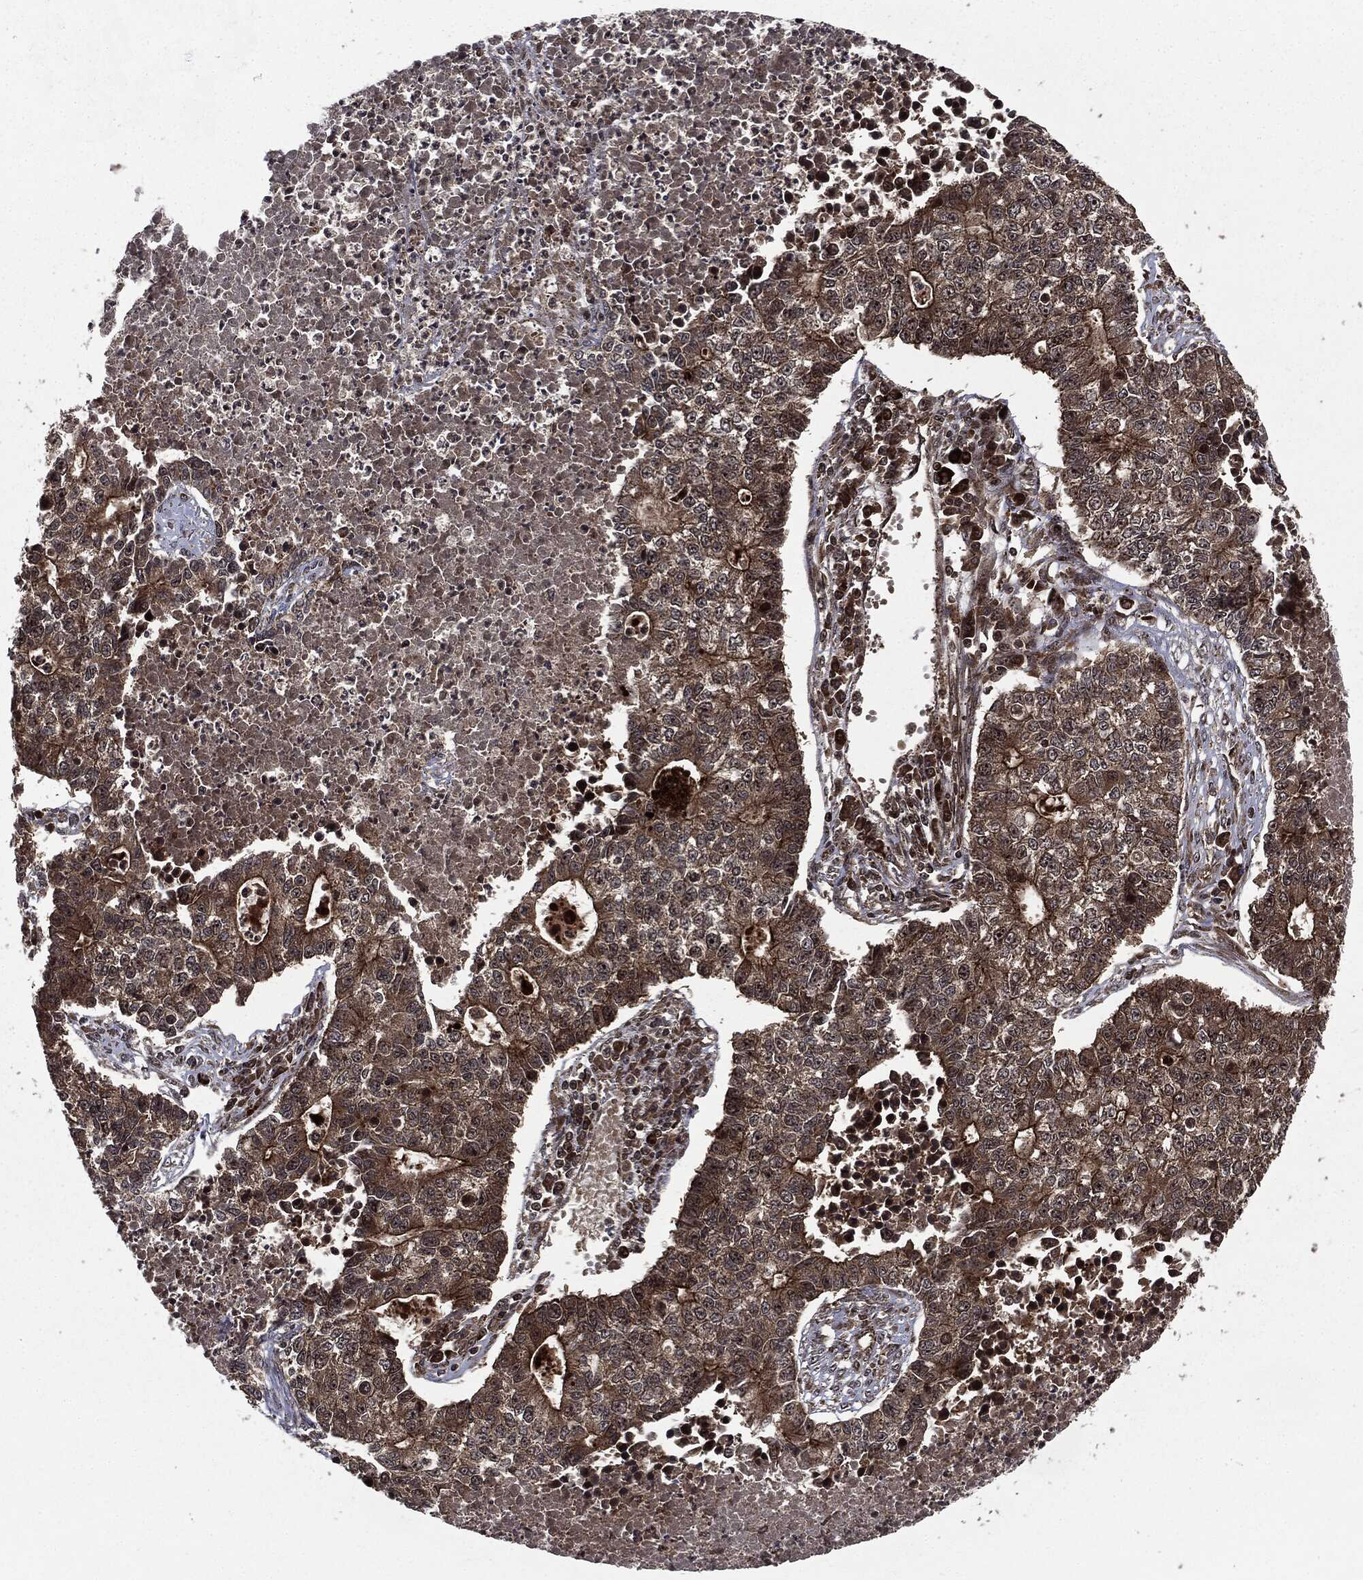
{"staining": {"intensity": "moderate", "quantity": ">75%", "location": "cytoplasmic/membranous,nuclear"}, "tissue": "lung cancer", "cell_type": "Tumor cells", "image_type": "cancer", "snomed": [{"axis": "morphology", "description": "Adenocarcinoma, NOS"}, {"axis": "topography", "description": "Lung"}], "caption": "A histopathology image of lung cancer (adenocarcinoma) stained for a protein shows moderate cytoplasmic/membranous and nuclear brown staining in tumor cells.", "gene": "CARD6", "patient": {"sex": "male", "age": 57}}